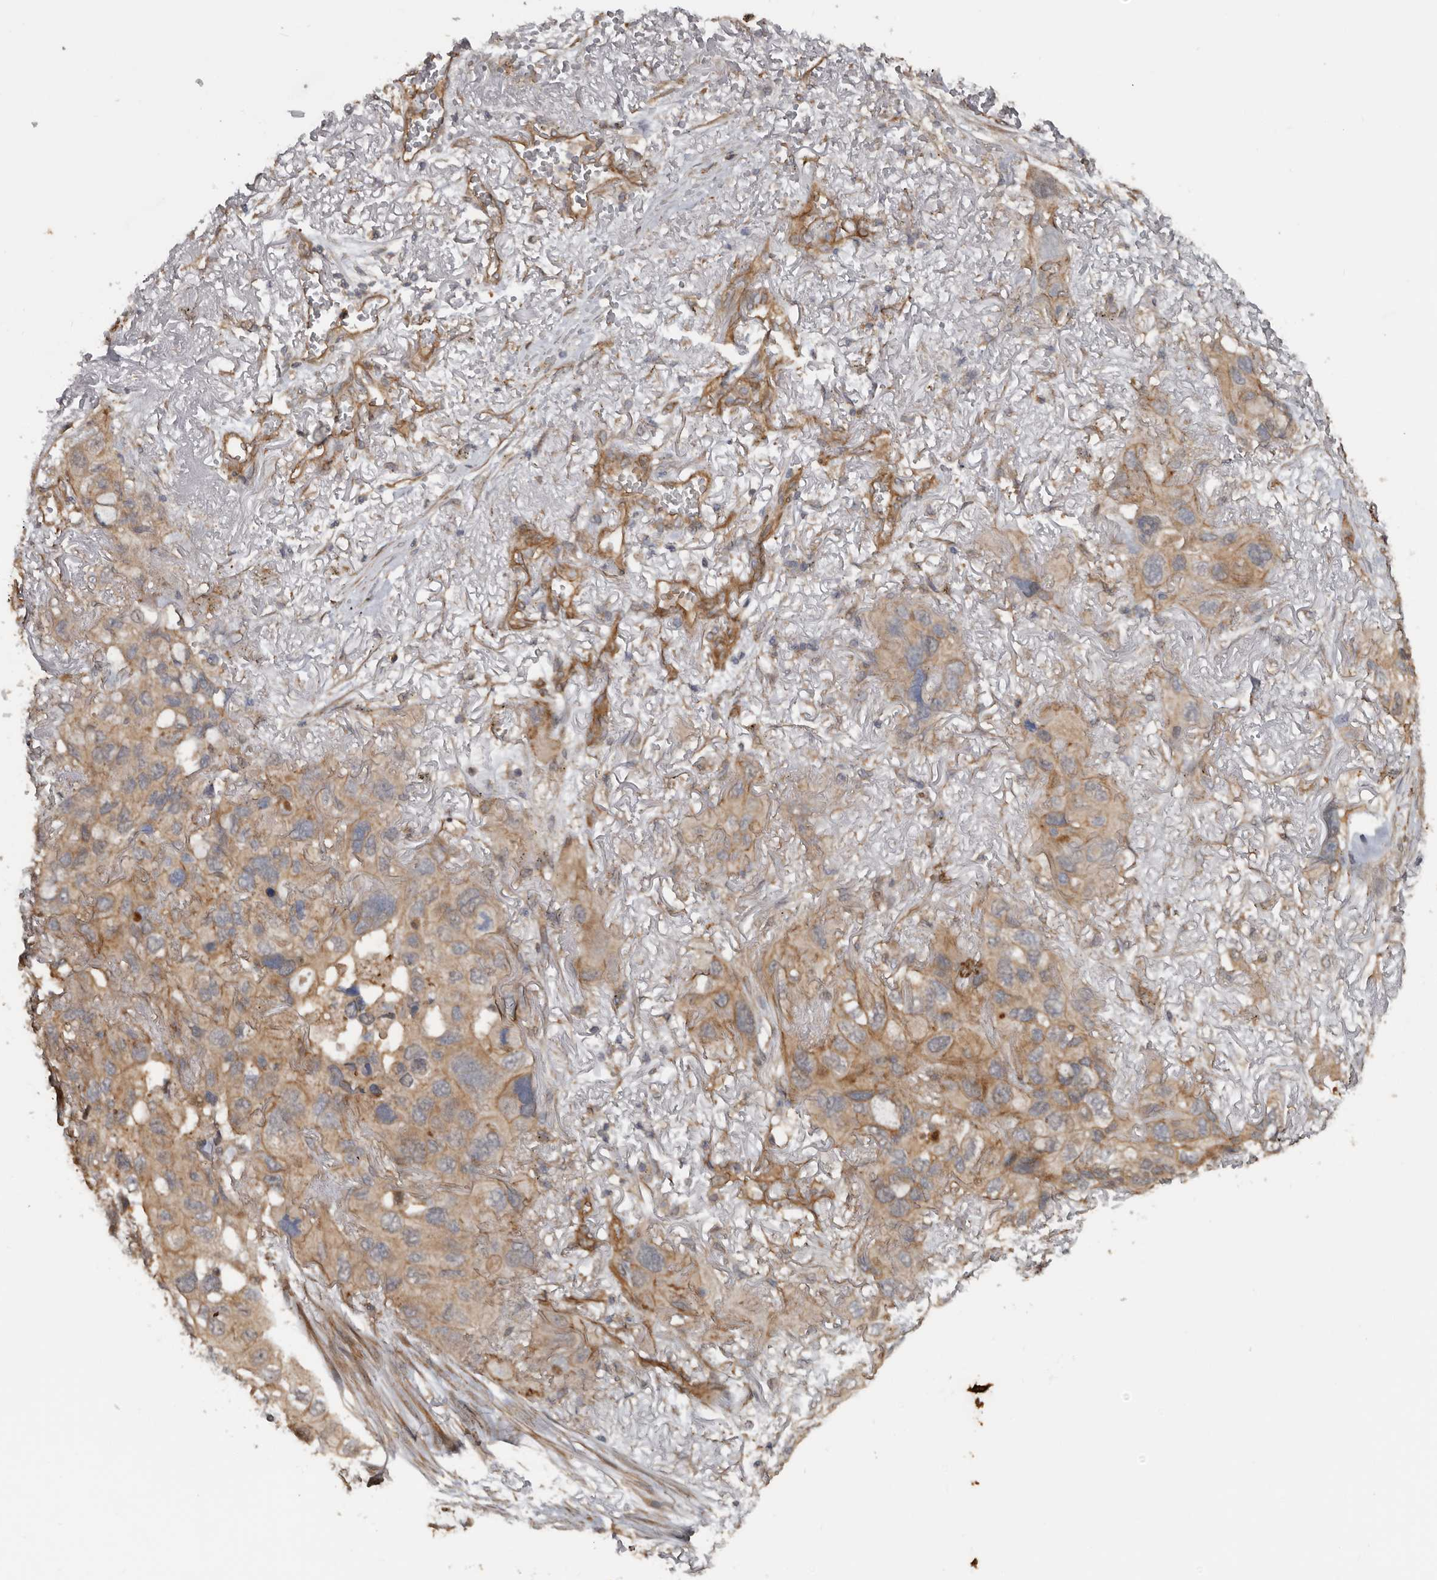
{"staining": {"intensity": "weak", "quantity": ">75%", "location": "cytoplasmic/membranous"}, "tissue": "lung cancer", "cell_type": "Tumor cells", "image_type": "cancer", "snomed": [{"axis": "morphology", "description": "Squamous cell carcinoma, NOS"}, {"axis": "topography", "description": "Lung"}], "caption": "Weak cytoplasmic/membranous protein positivity is present in approximately >75% of tumor cells in squamous cell carcinoma (lung).", "gene": "EXOC3L1", "patient": {"sex": "female", "age": 73}}